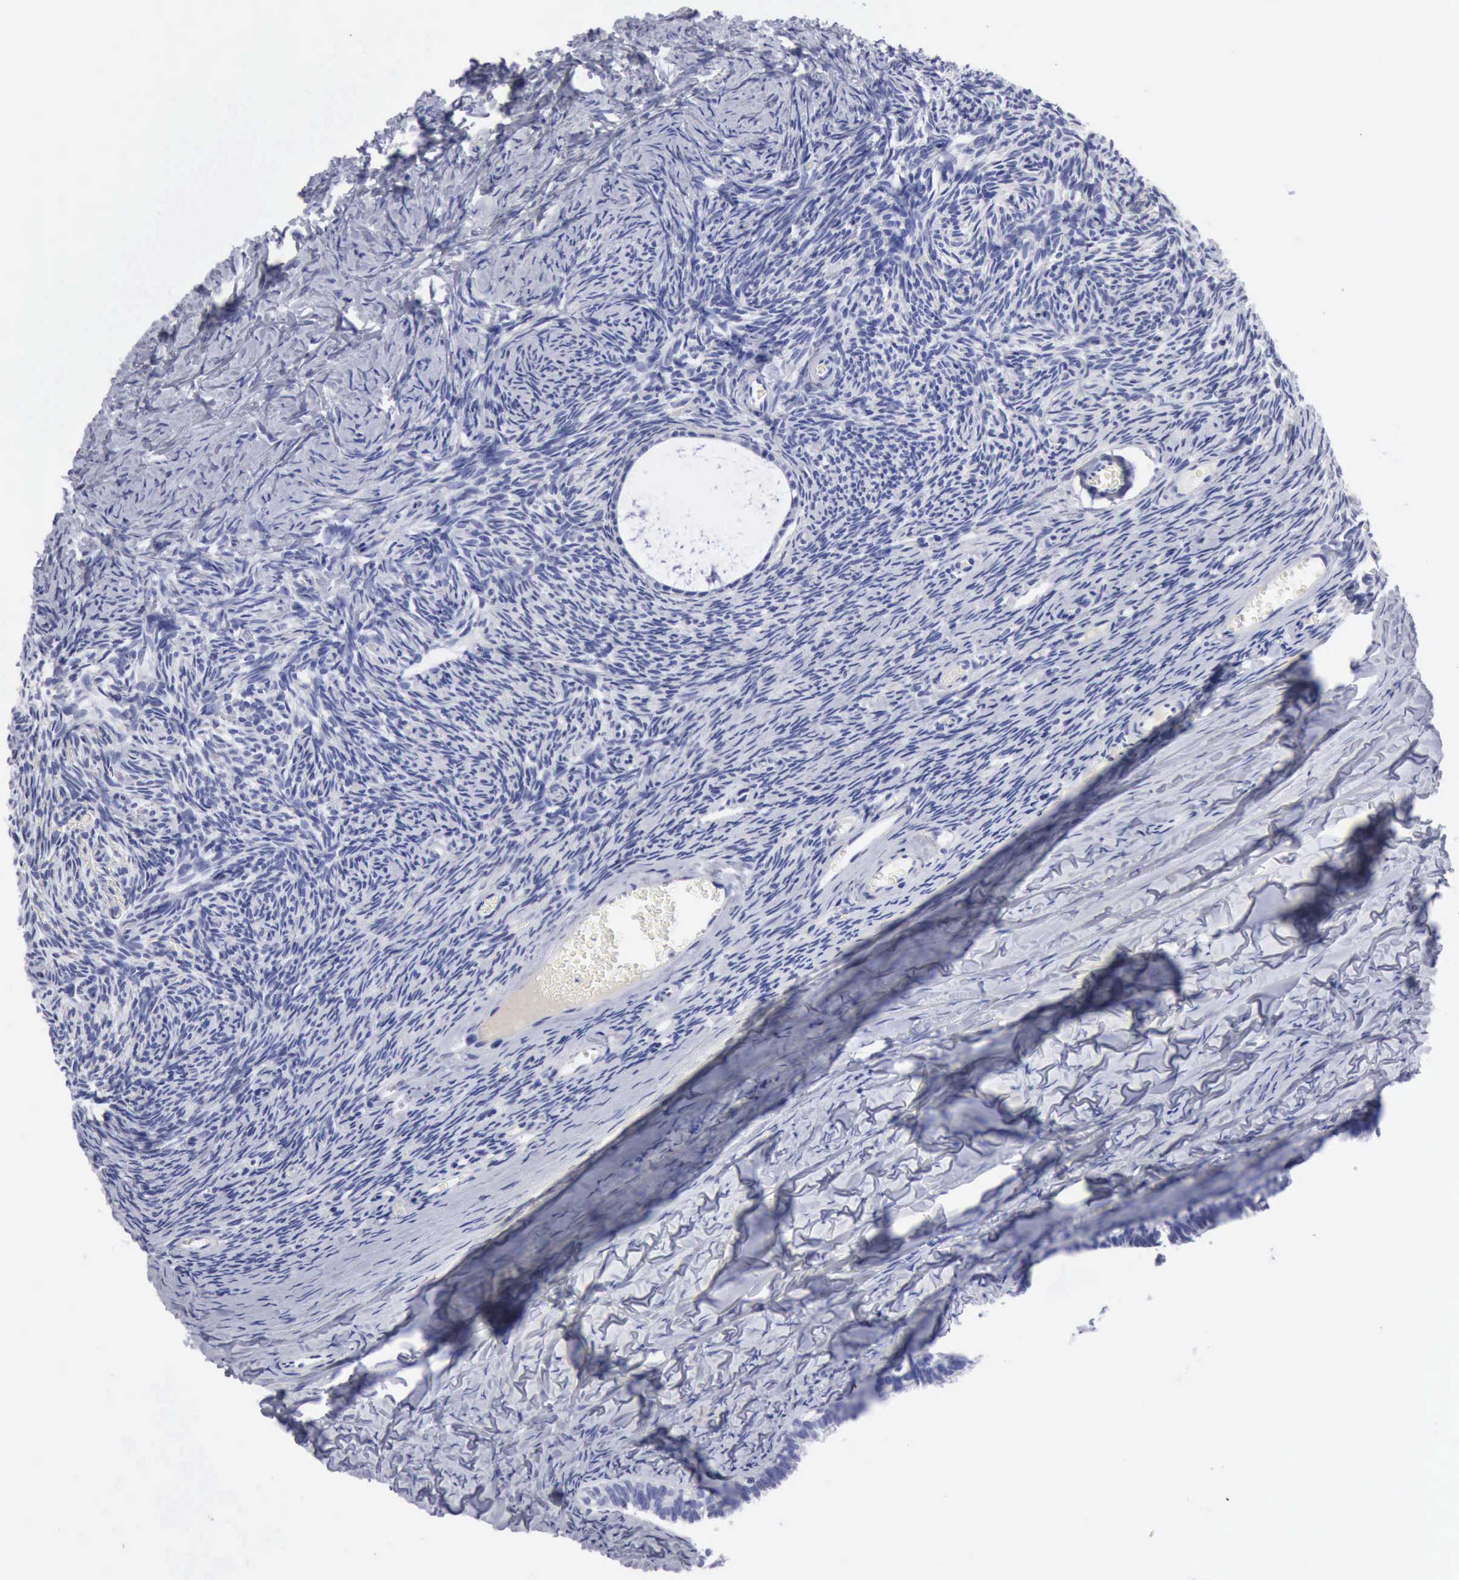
{"staining": {"intensity": "negative", "quantity": "none", "location": "none"}, "tissue": "ovary", "cell_type": "Follicle cells", "image_type": "normal", "snomed": [{"axis": "morphology", "description": "Normal tissue, NOS"}, {"axis": "topography", "description": "Ovary"}], "caption": "This is an immunohistochemistry (IHC) histopathology image of unremarkable human ovary. There is no staining in follicle cells.", "gene": "CYP19A1", "patient": {"sex": "female", "age": 59}}